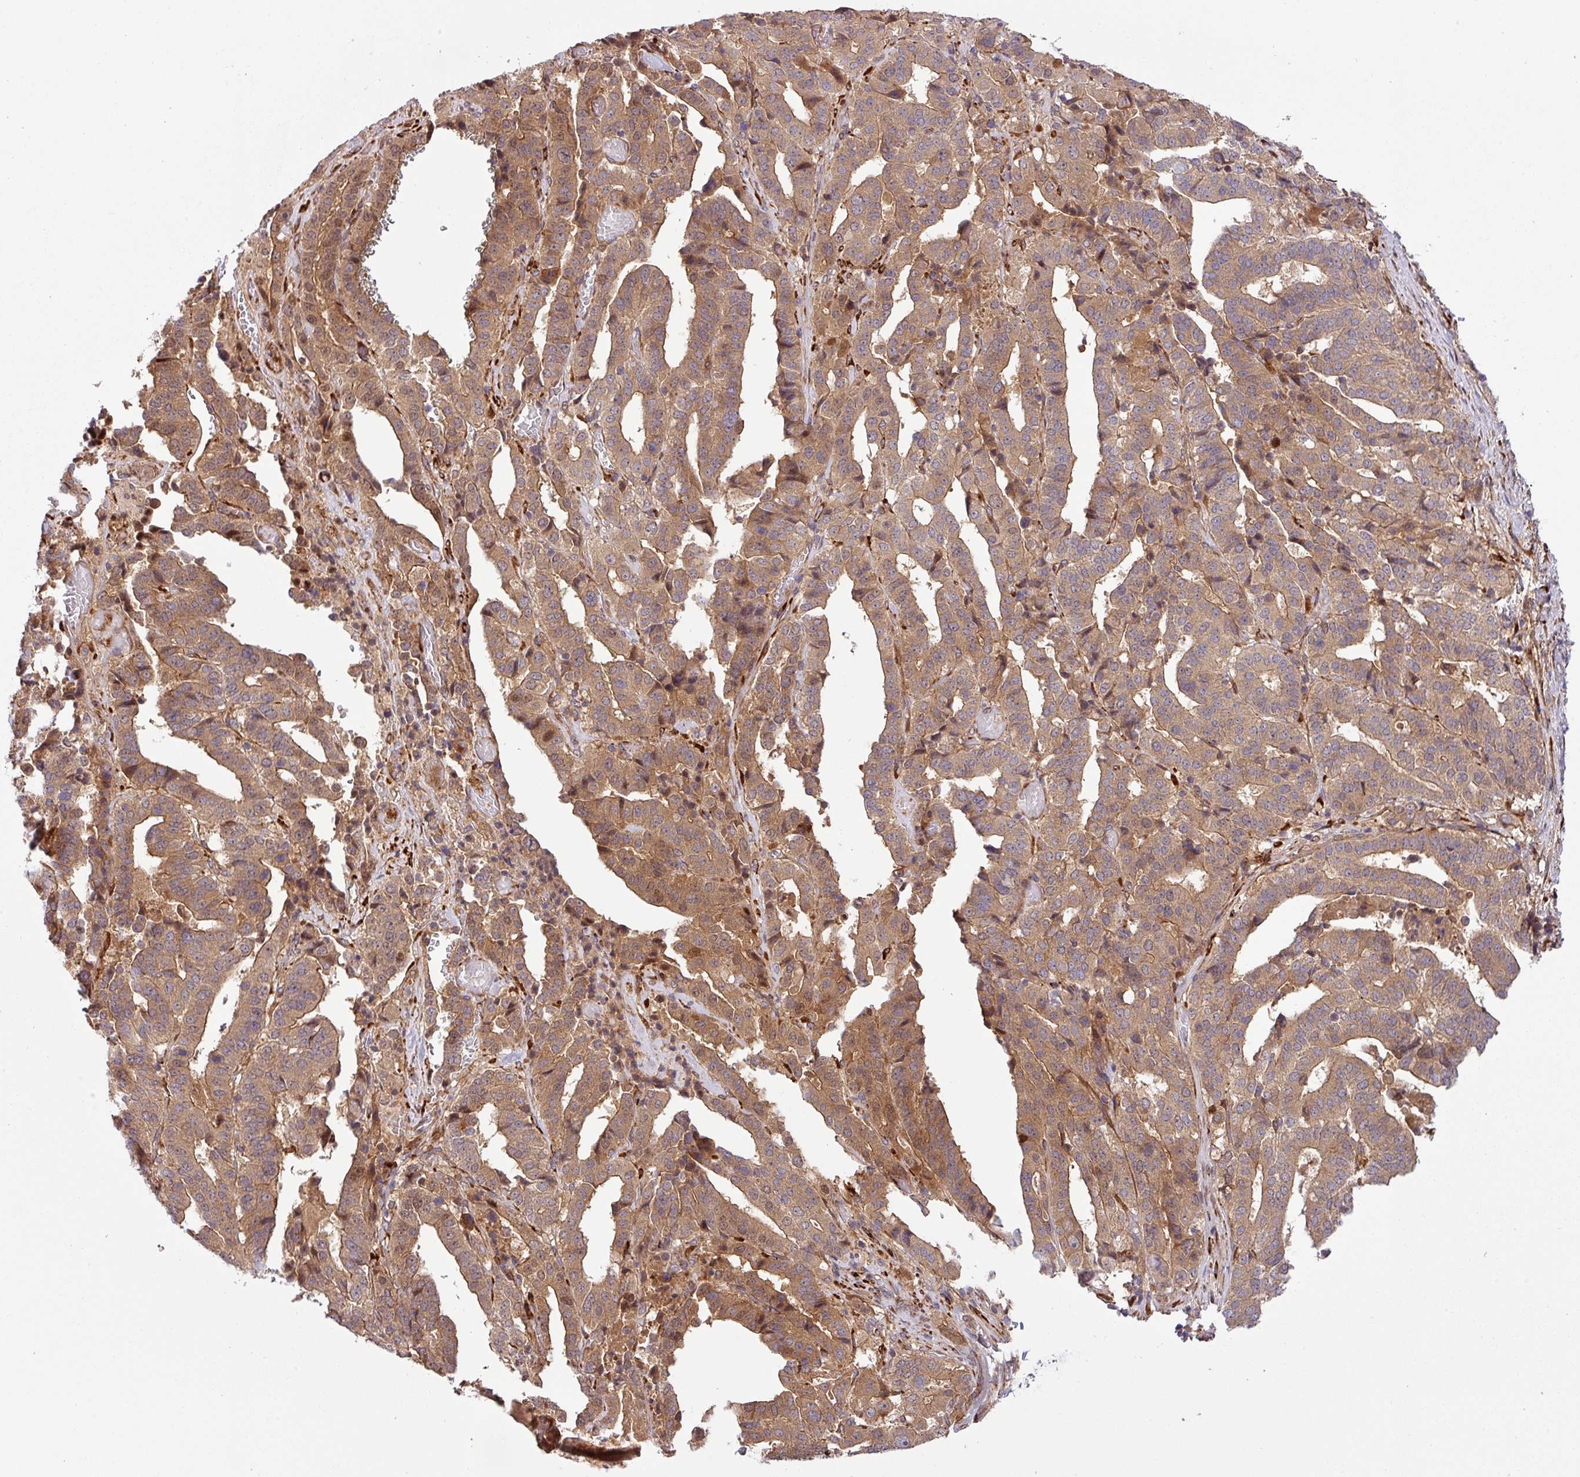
{"staining": {"intensity": "moderate", "quantity": ">75%", "location": "cytoplasmic/membranous"}, "tissue": "stomach cancer", "cell_type": "Tumor cells", "image_type": "cancer", "snomed": [{"axis": "morphology", "description": "Adenocarcinoma, NOS"}, {"axis": "topography", "description": "Stomach"}], "caption": "Approximately >75% of tumor cells in human stomach cancer demonstrate moderate cytoplasmic/membranous protein staining as visualized by brown immunohistochemical staining.", "gene": "ART1", "patient": {"sex": "male", "age": 48}}